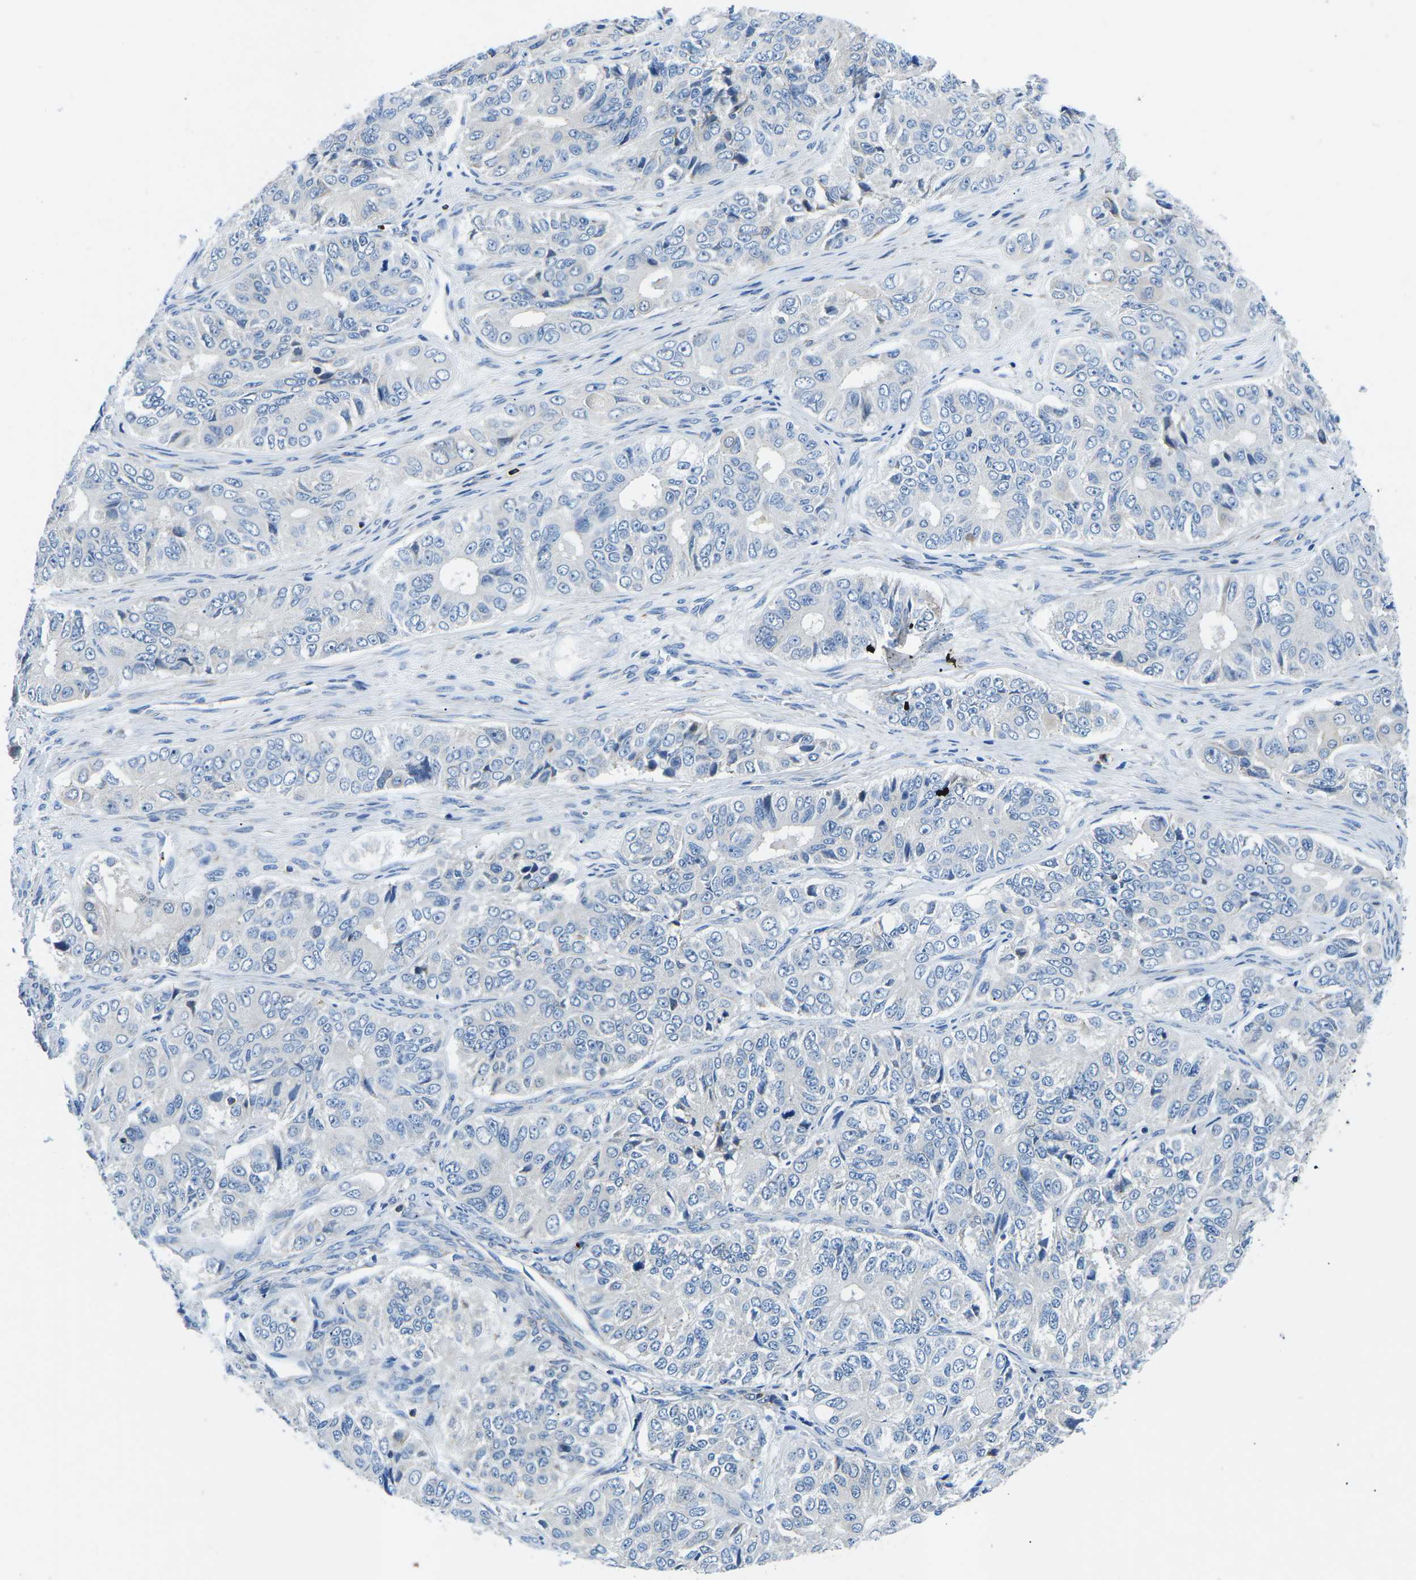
{"staining": {"intensity": "negative", "quantity": "none", "location": "none"}, "tissue": "ovarian cancer", "cell_type": "Tumor cells", "image_type": "cancer", "snomed": [{"axis": "morphology", "description": "Carcinoma, endometroid"}, {"axis": "topography", "description": "Ovary"}], "caption": "Human endometroid carcinoma (ovarian) stained for a protein using immunohistochemistry demonstrates no expression in tumor cells.", "gene": "MC4R", "patient": {"sex": "female", "age": 51}}